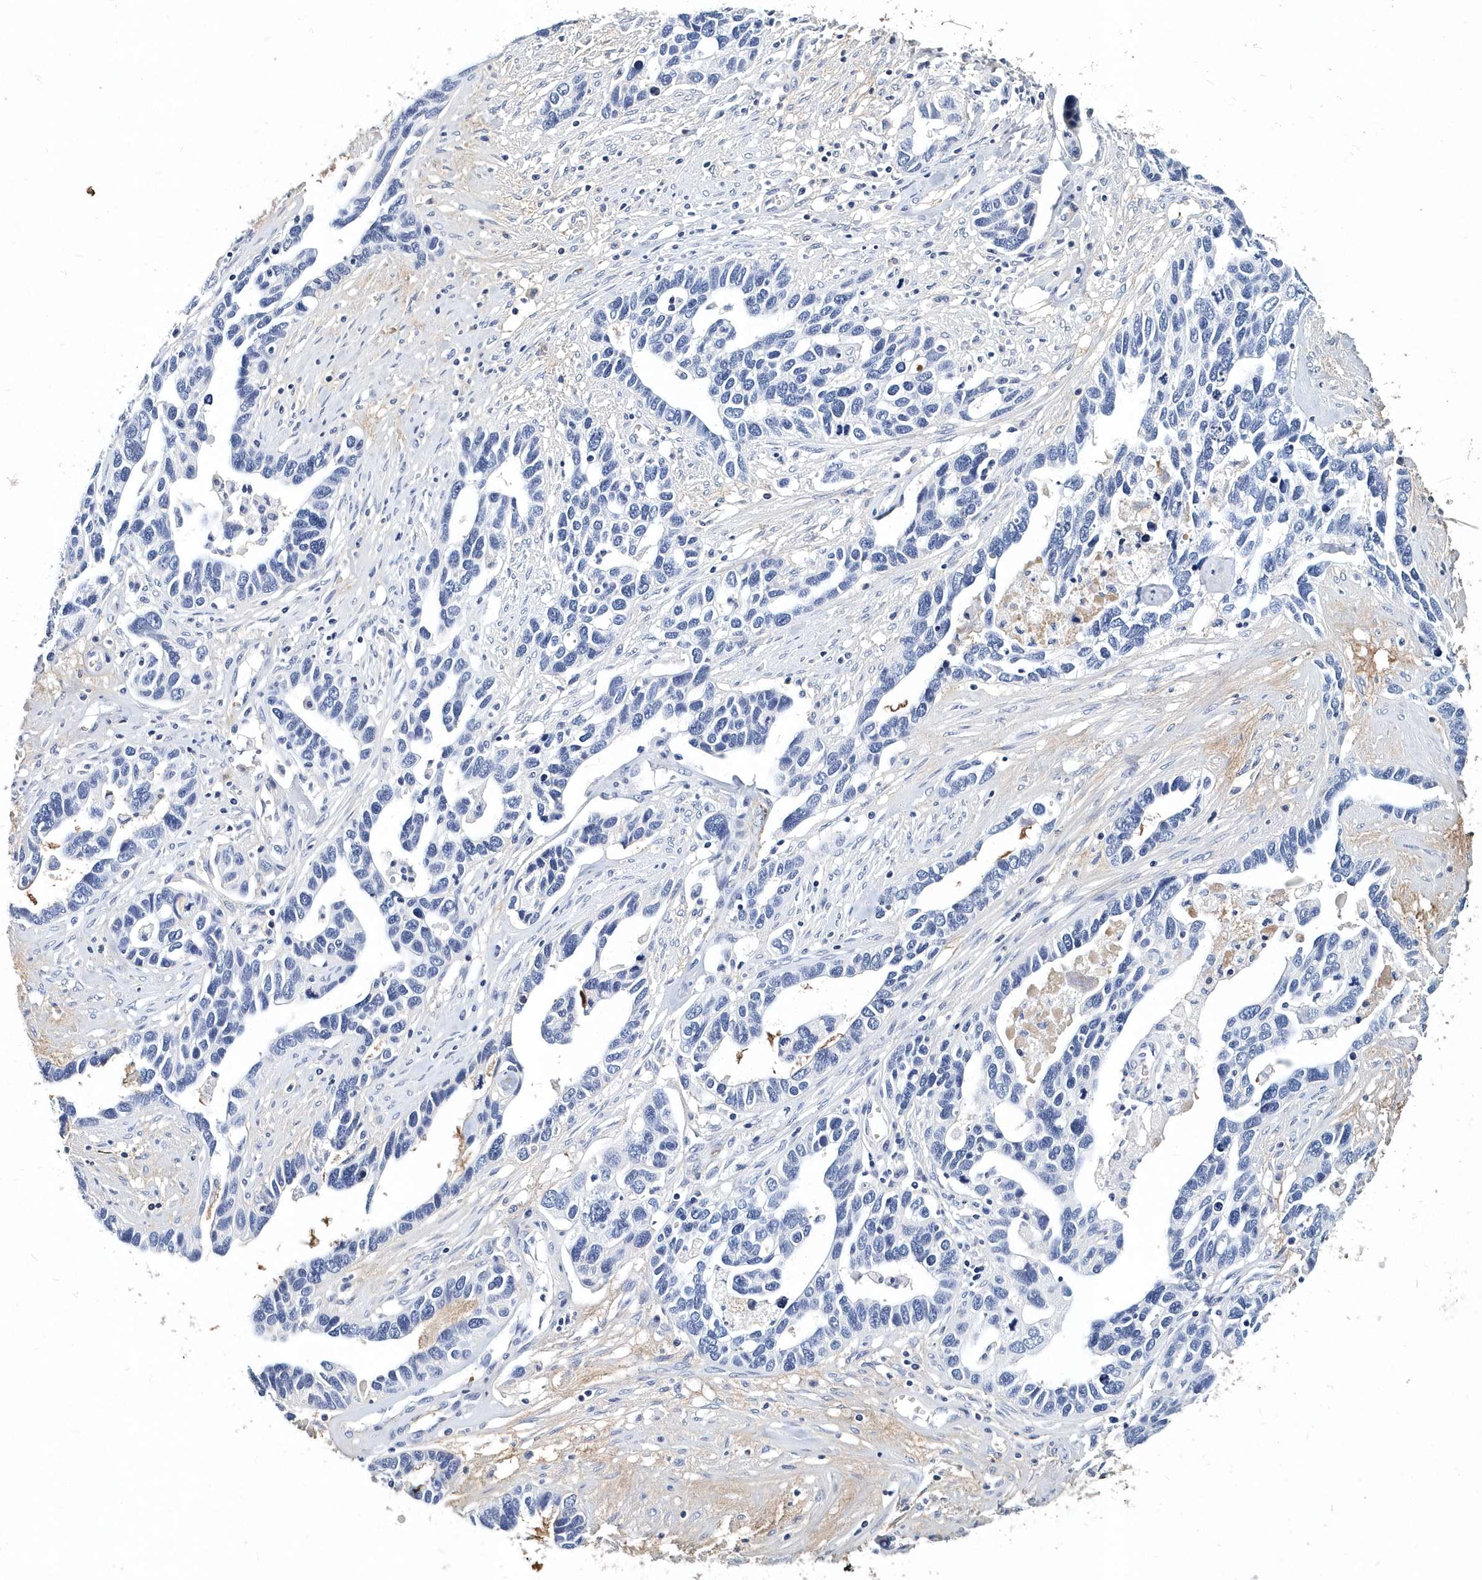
{"staining": {"intensity": "negative", "quantity": "none", "location": "none"}, "tissue": "ovarian cancer", "cell_type": "Tumor cells", "image_type": "cancer", "snomed": [{"axis": "morphology", "description": "Cystadenocarcinoma, serous, NOS"}, {"axis": "topography", "description": "Ovary"}], "caption": "Ovarian serous cystadenocarcinoma stained for a protein using IHC reveals no expression tumor cells.", "gene": "ITGA2B", "patient": {"sex": "female", "age": 54}}